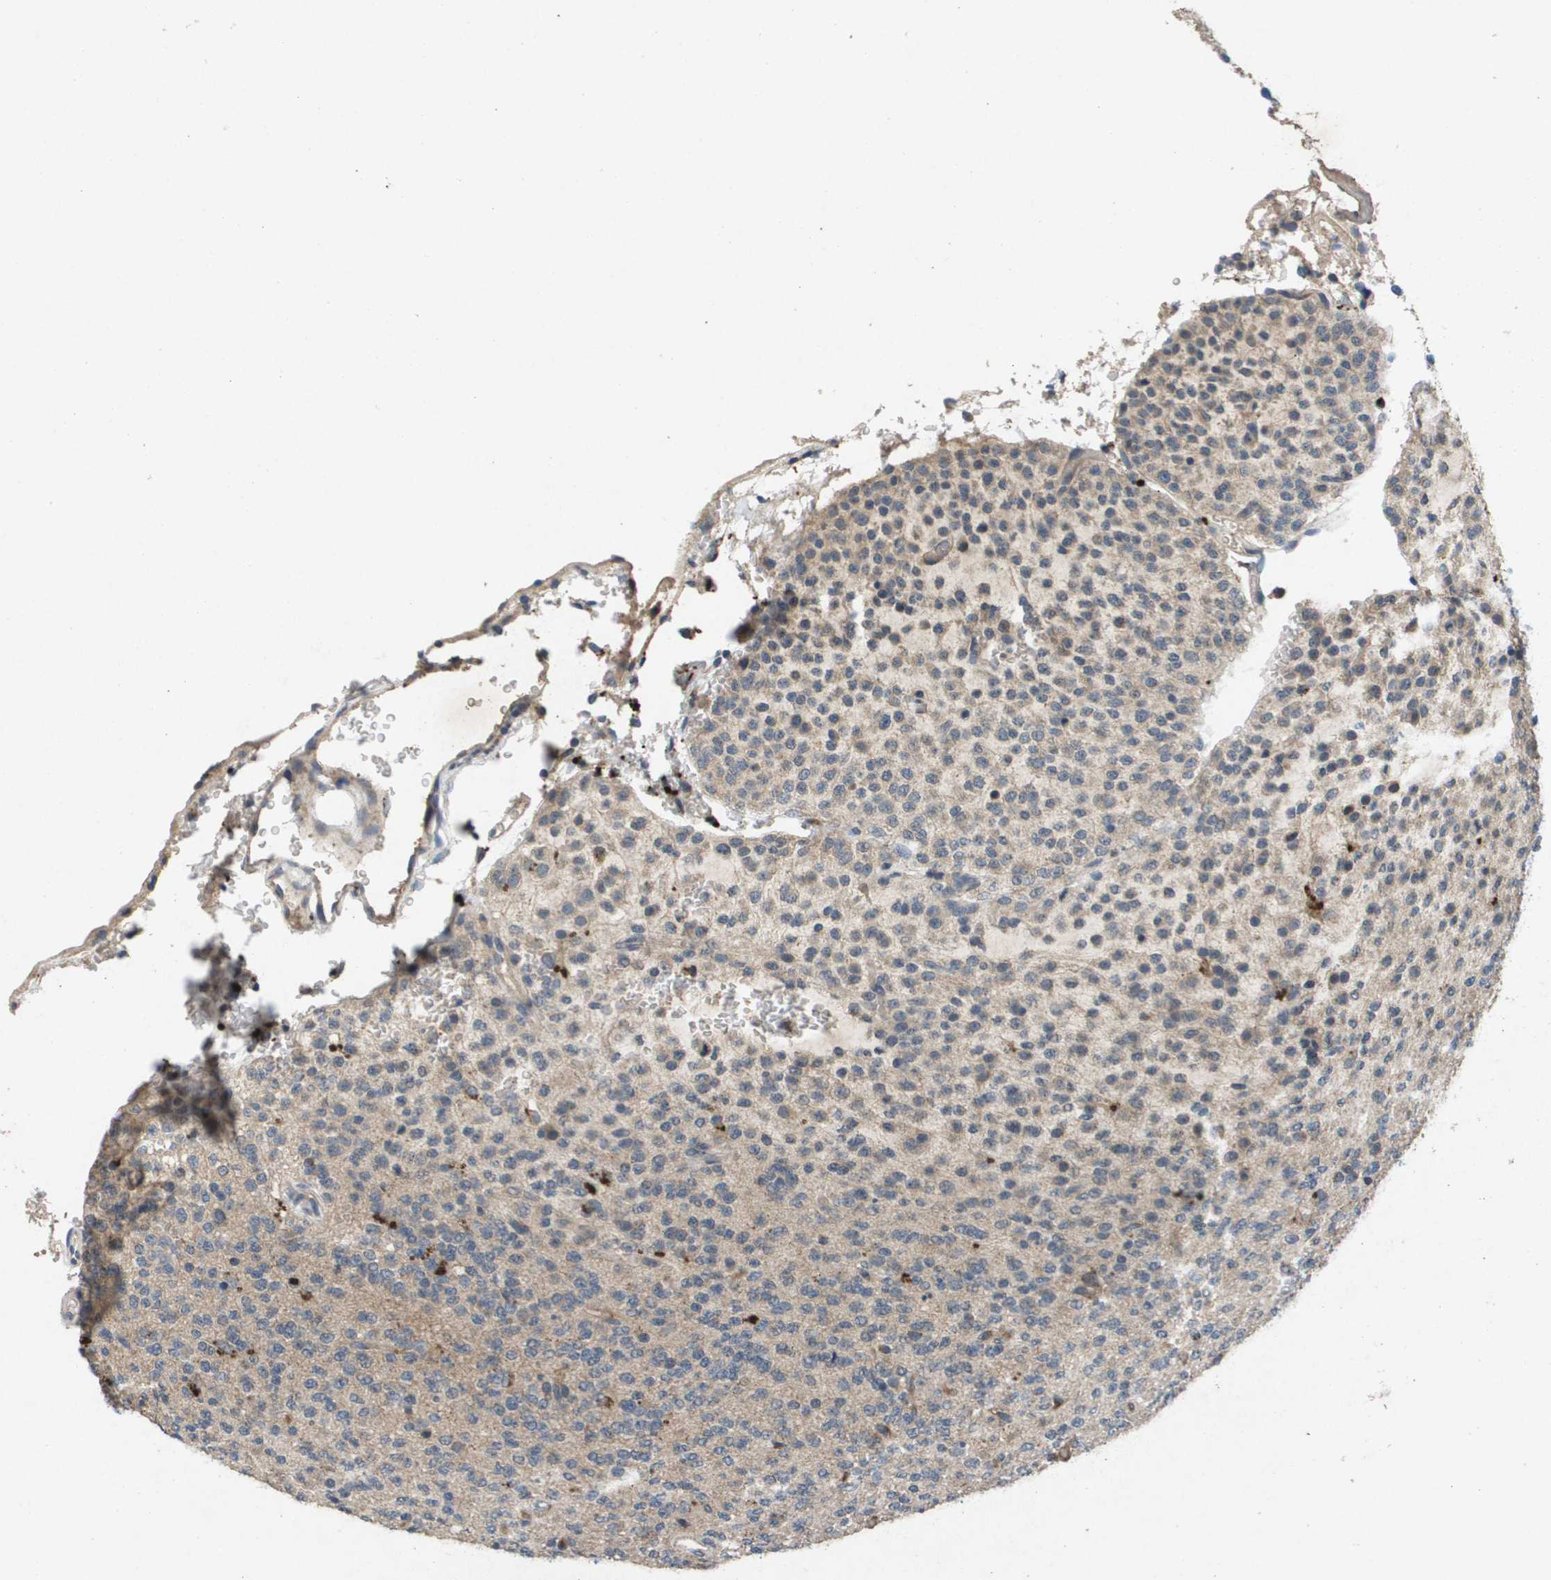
{"staining": {"intensity": "weak", "quantity": "25%-75%", "location": "cytoplasmic/membranous"}, "tissue": "glioma", "cell_type": "Tumor cells", "image_type": "cancer", "snomed": [{"axis": "morphology", "description": "Glioma, malignant, Low grade"}, {"axis": "topography", "description": "Brain"}], "caption": "There is low levels of weak cytoplasmic/membranous positivity in tumor cells of glioma, as demonstrated by immunohistochemical staining (brown color).", "gene": "PROC", "patient": {"sex": "male", "age": 38}}